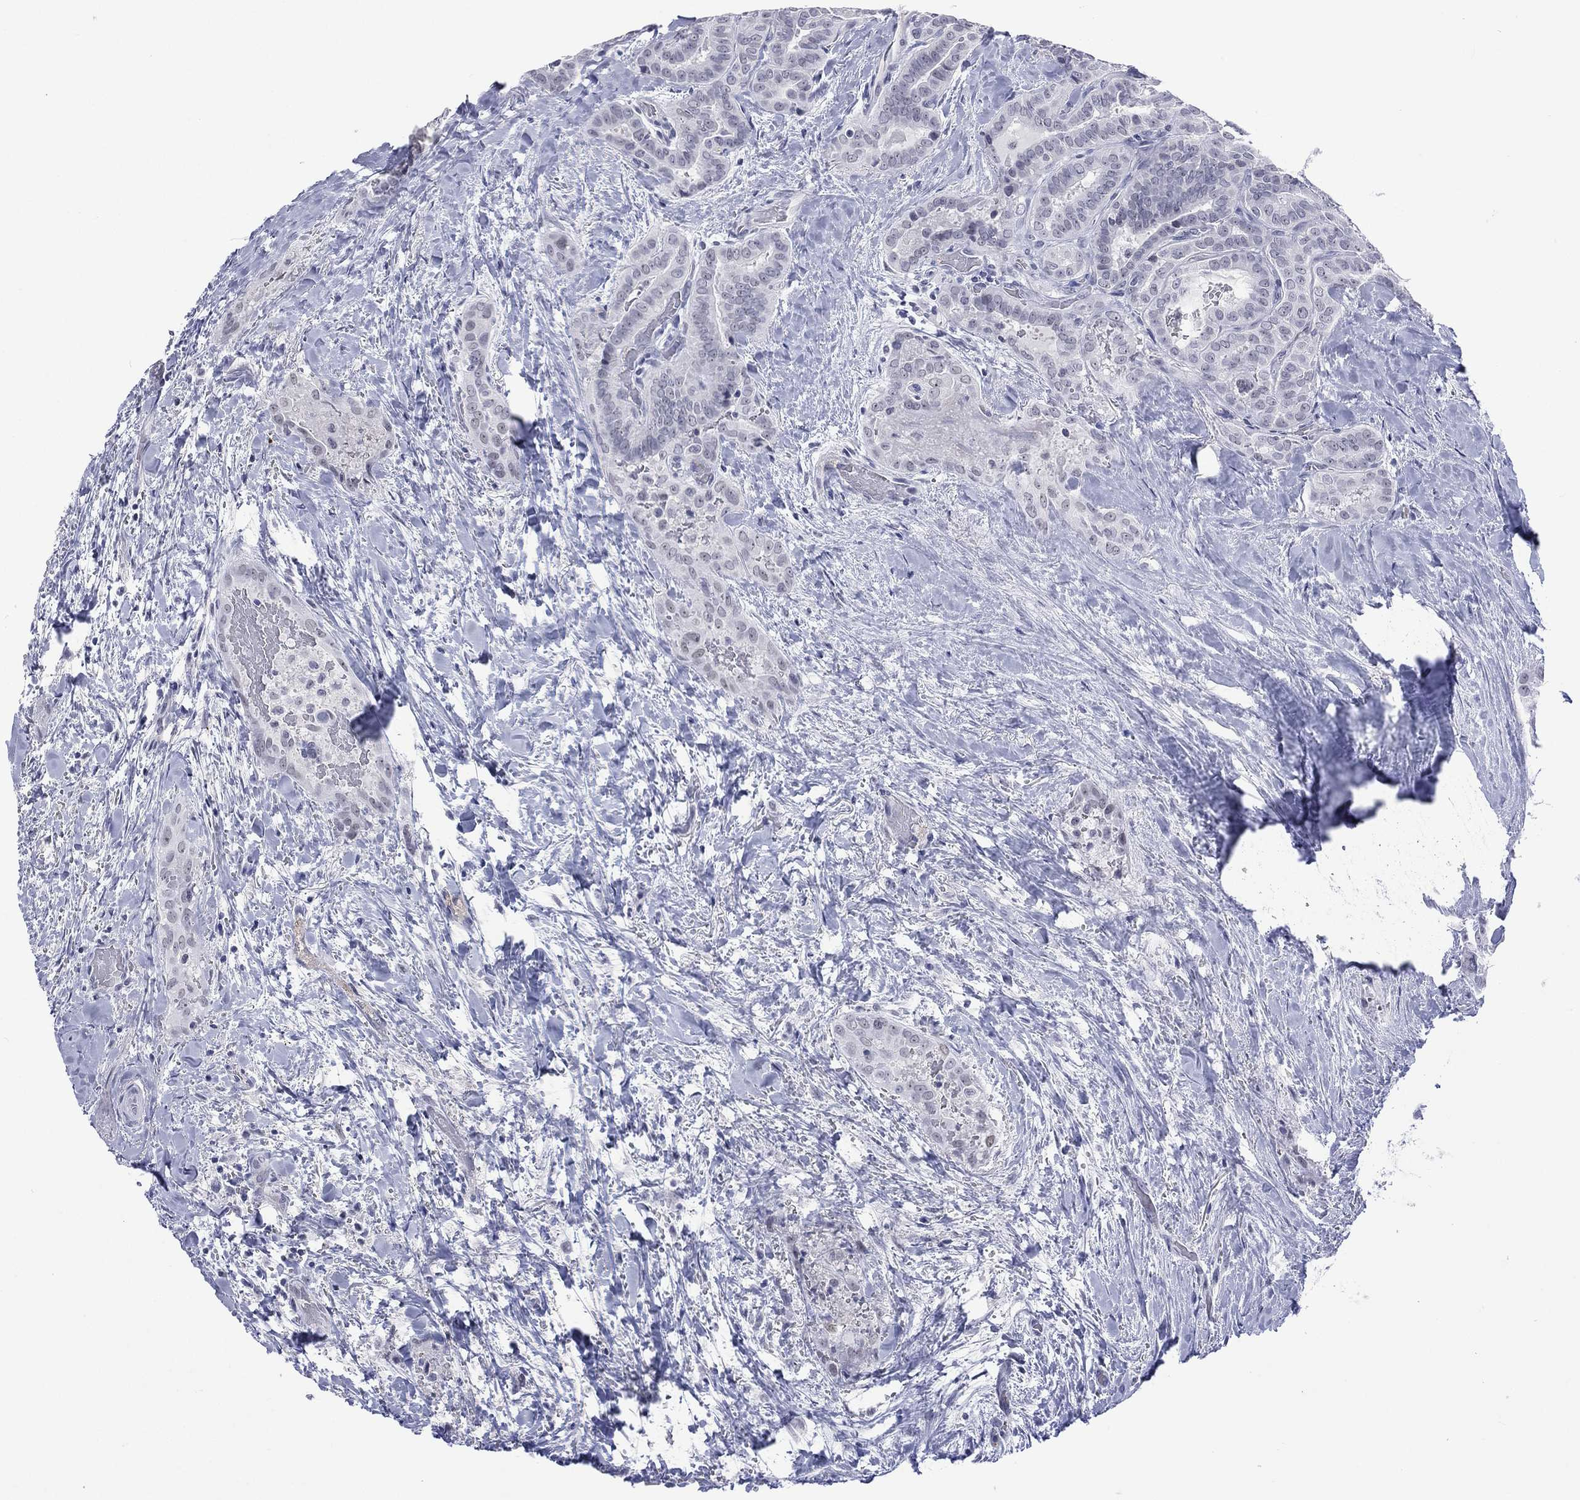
{"staining": {"intensity": "negative", "quantity": "none", "location": "none"}, "tissue": "thyroid cancer", "cell_type": "Tumor cells", "image_type": "cancer", "snomed": [{"axis": "morphology", "description": "Papillary adenocarcinoma, NOS"}, {"axis": "topography", "description": "Thyroid gland"}], "caption": "This is an IHC image of human thyroid cancer (papillary adenocarcinoma). There is no staining in tumor cells.", "gene": "SSX1", "patient": {"sex": "female", "age": 39}}